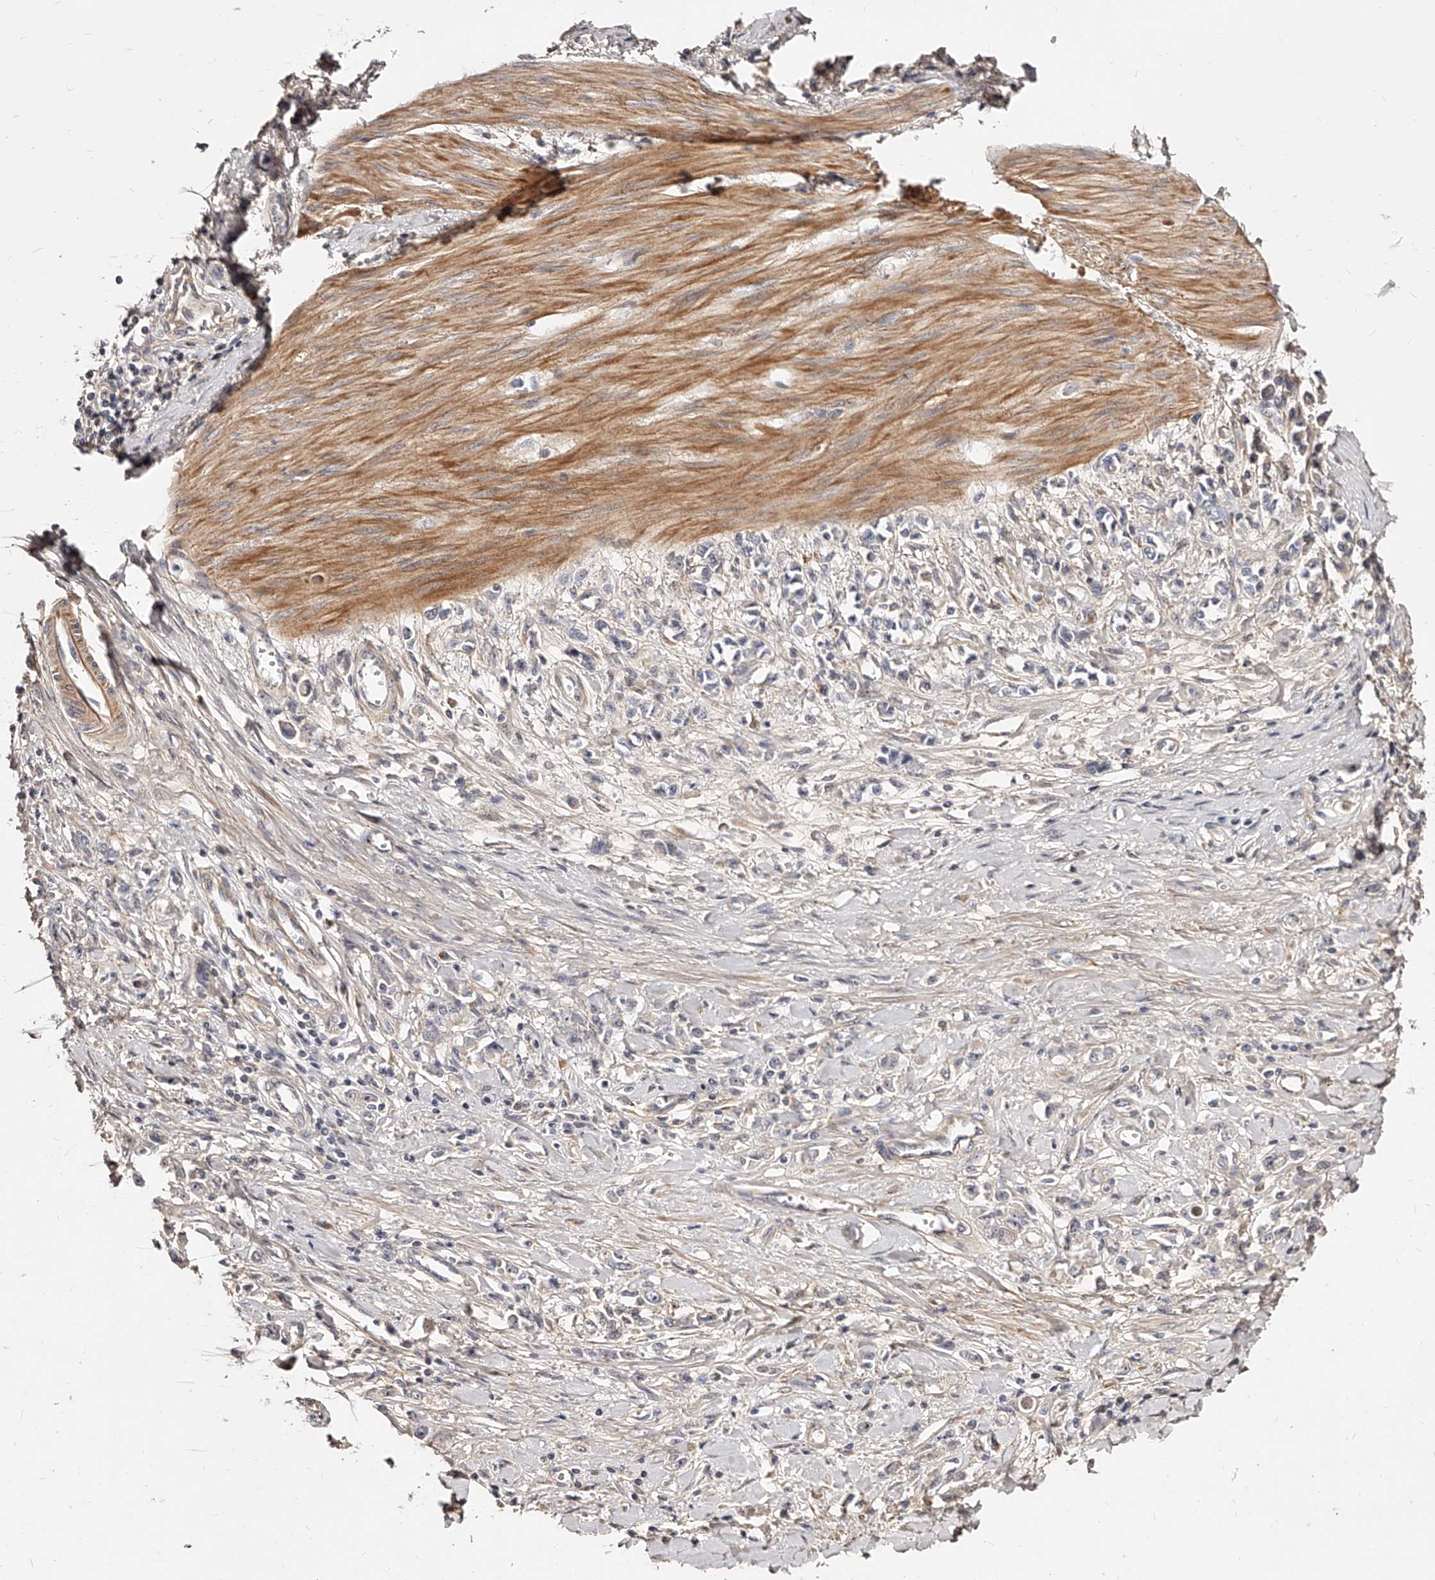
{"staining": {"intensity": "negative", "quantity": "none", "location": "none"}, "tissue": "stomach cancer", "cell_type": "Tumor cells", "image_type": "cancer", "snomed": [{"axis": "morphology", "description": "Adenocarcinoma, NOS"}, {"axis": "topography", "description": "Stomach"}], "caption": "Tumor cells are negative for protein expression in human stomach adenocarcinoma.", "gene": "ZNF502", "patient": {"sex": "female", "age": 76}}